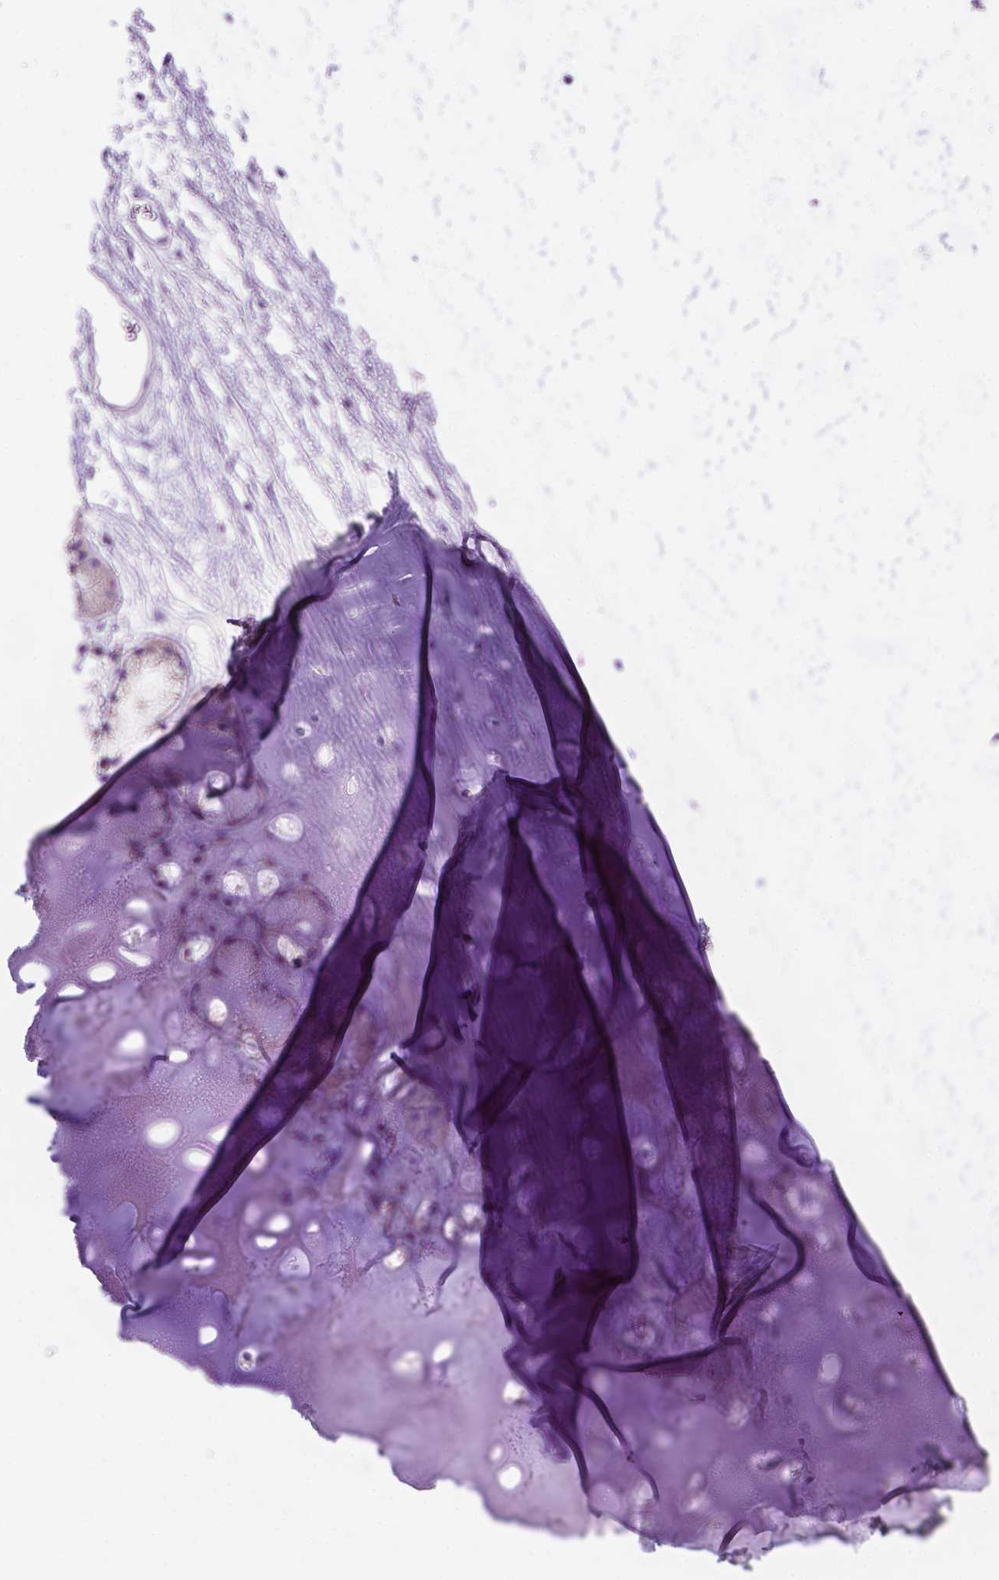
{"staining": {"intensity": "negative", "quantity": "none", "location": "none"}, "tissue": "adipose tissue", "cell_type": "Adipocytes", "image_type": "normal", "snomed": [{"axis": "morphology", "description": "Normal tissue, NOS"}, {"axis": "topography", "description": "Cartilage tissue"}, {"axis": "topography", "description": "Bronchus"}], "caption": "The photomicrograph reveals no staining of adipocytes in unremarkable adipose tissue.", "gene": "PHYHIP", "patient": {"sex": "male", "age": 58}}